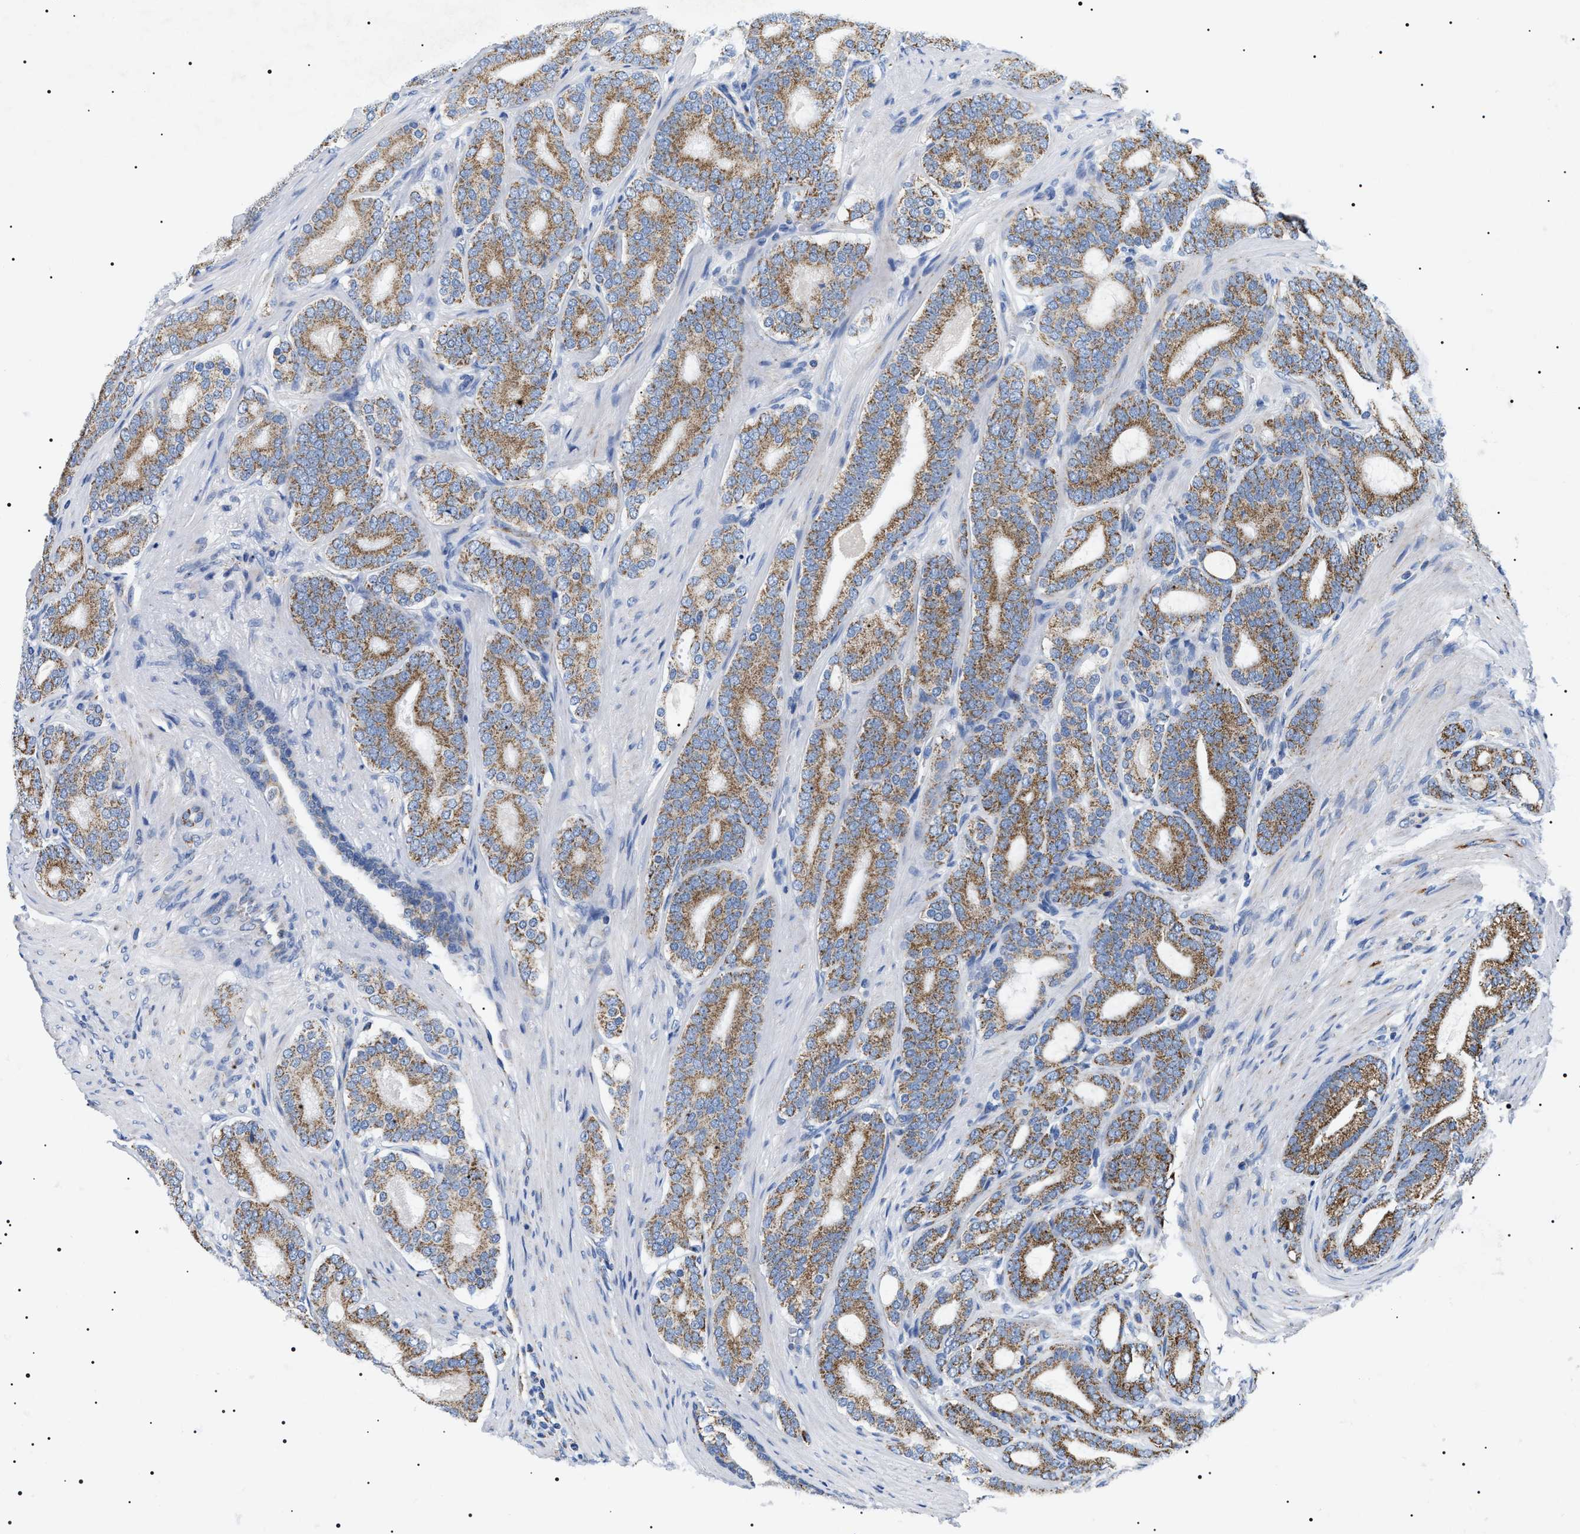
{"staining": {"intensity": "moderate", "quantity": ">75%", "location": "cytoplasmic/membranous"}, "tissue": "prostate cancer", "cell_type": "Tumor cells", "image_type": "cancer", "snomed": [{"axis": "morphology", "description": "Adenocarcinoma, High grade"}, {"axis": "topography", "description": "Prostate"}], "caption": "Immunohistochemical staining of adenocarcinoma (high-grade) (prostate) reveals moderate cytoplasmic/membranous protein positivity in approximately >75% of tumor cells.", "gene": "OXSM", "patient": {"sex": "male", "age": 60}}